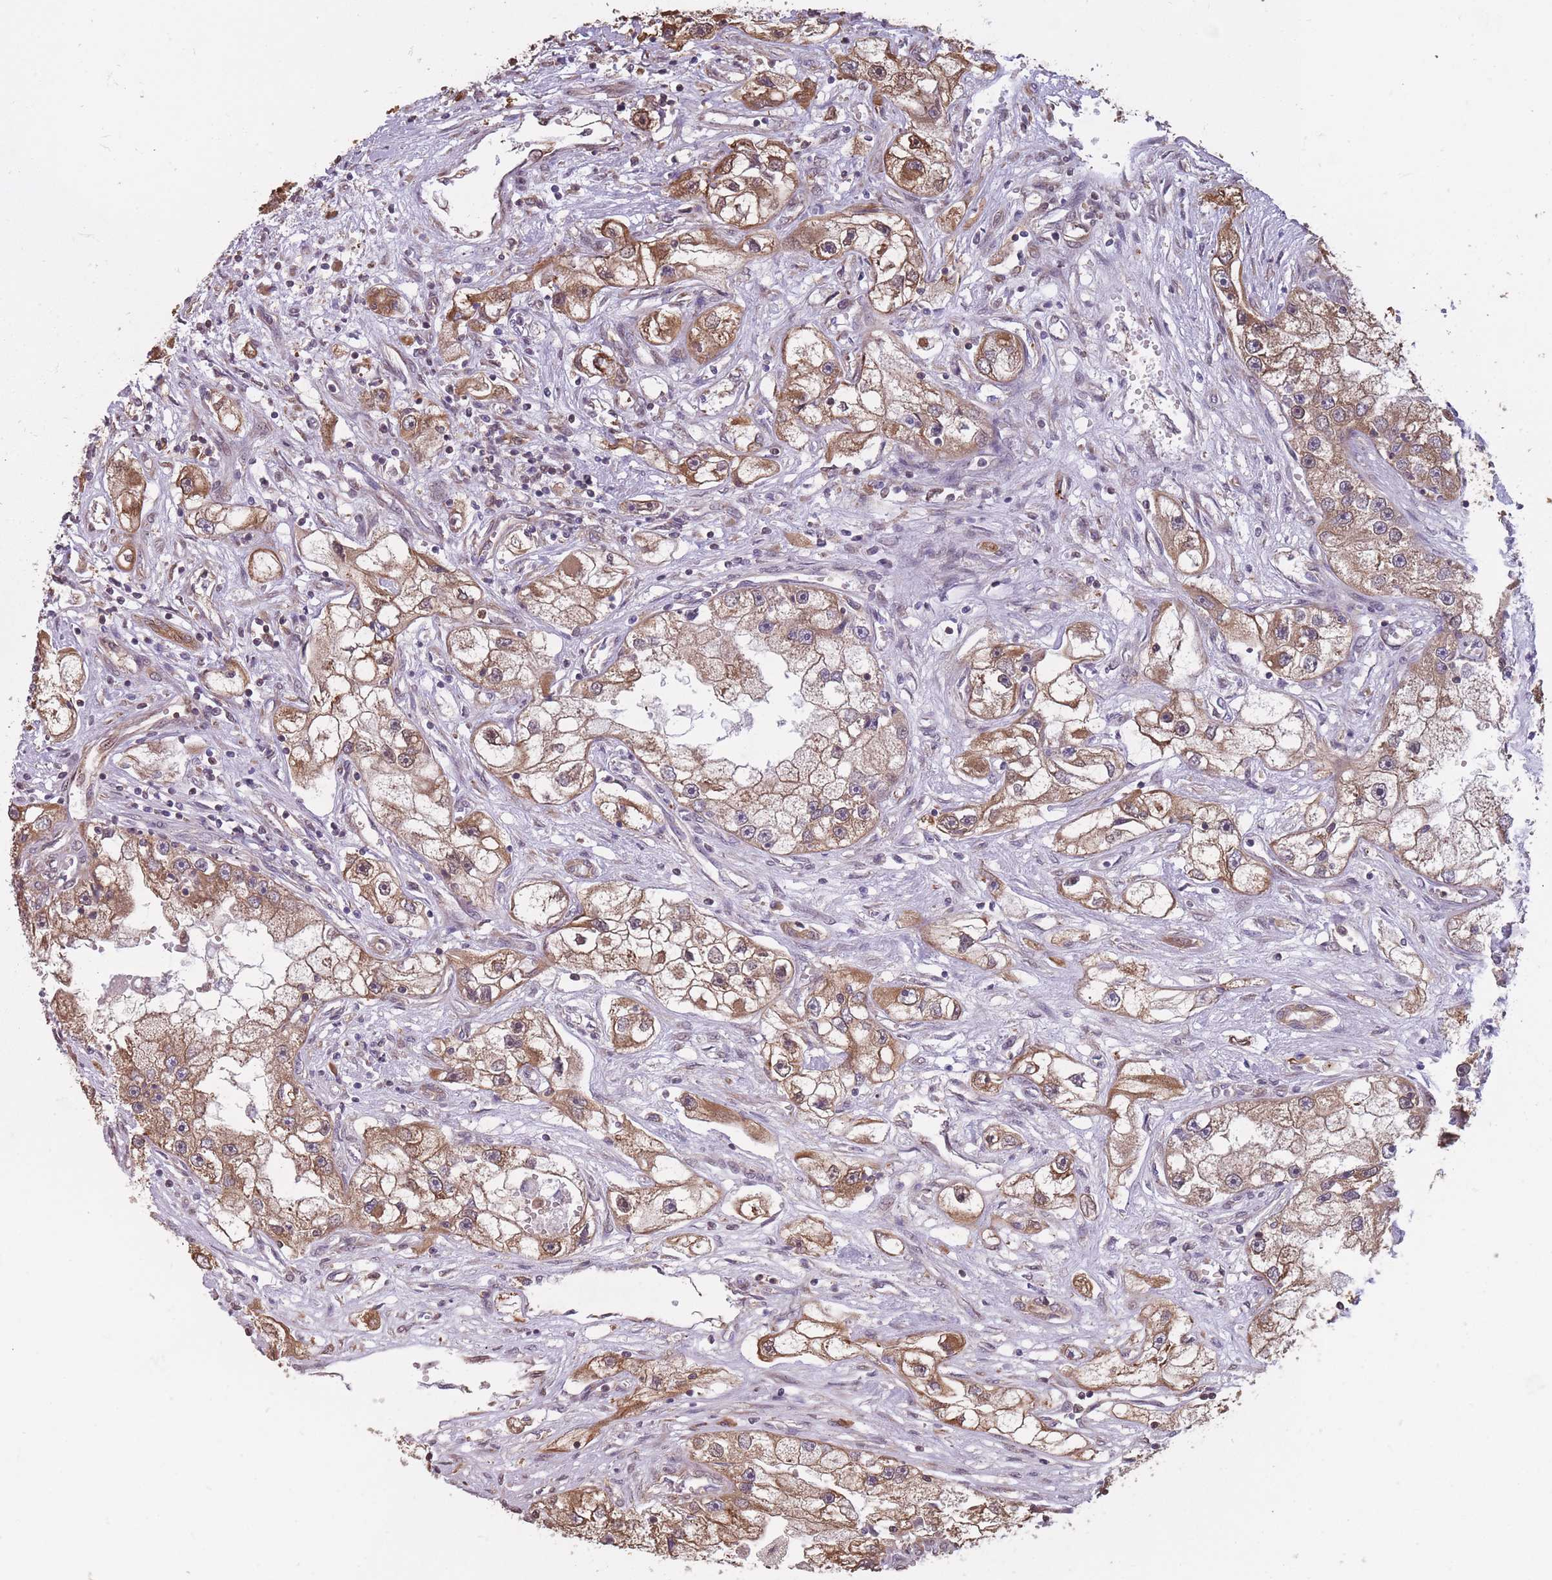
{"staining": {"intensity": "moderate", "quantity": ">75%", "location": "cytoplasmic/membranous"}, "tissue": "renal cancer", "cell_type": "Tumor cells", "image_type": "cancer", "snomed": [{"axis": "morphology", "description": "Adenocarcinoma, NOS"}, {"axis": "topography", "description": "Kidney"}], "caption": "Protein expression analysis of human renal adenocarcinoma reveals moderate cytoplasmic/membranous positivity in about >75% of tumor cells.", "gene": "ARL13B", "patient": {"sex": "male", "age": 63}}